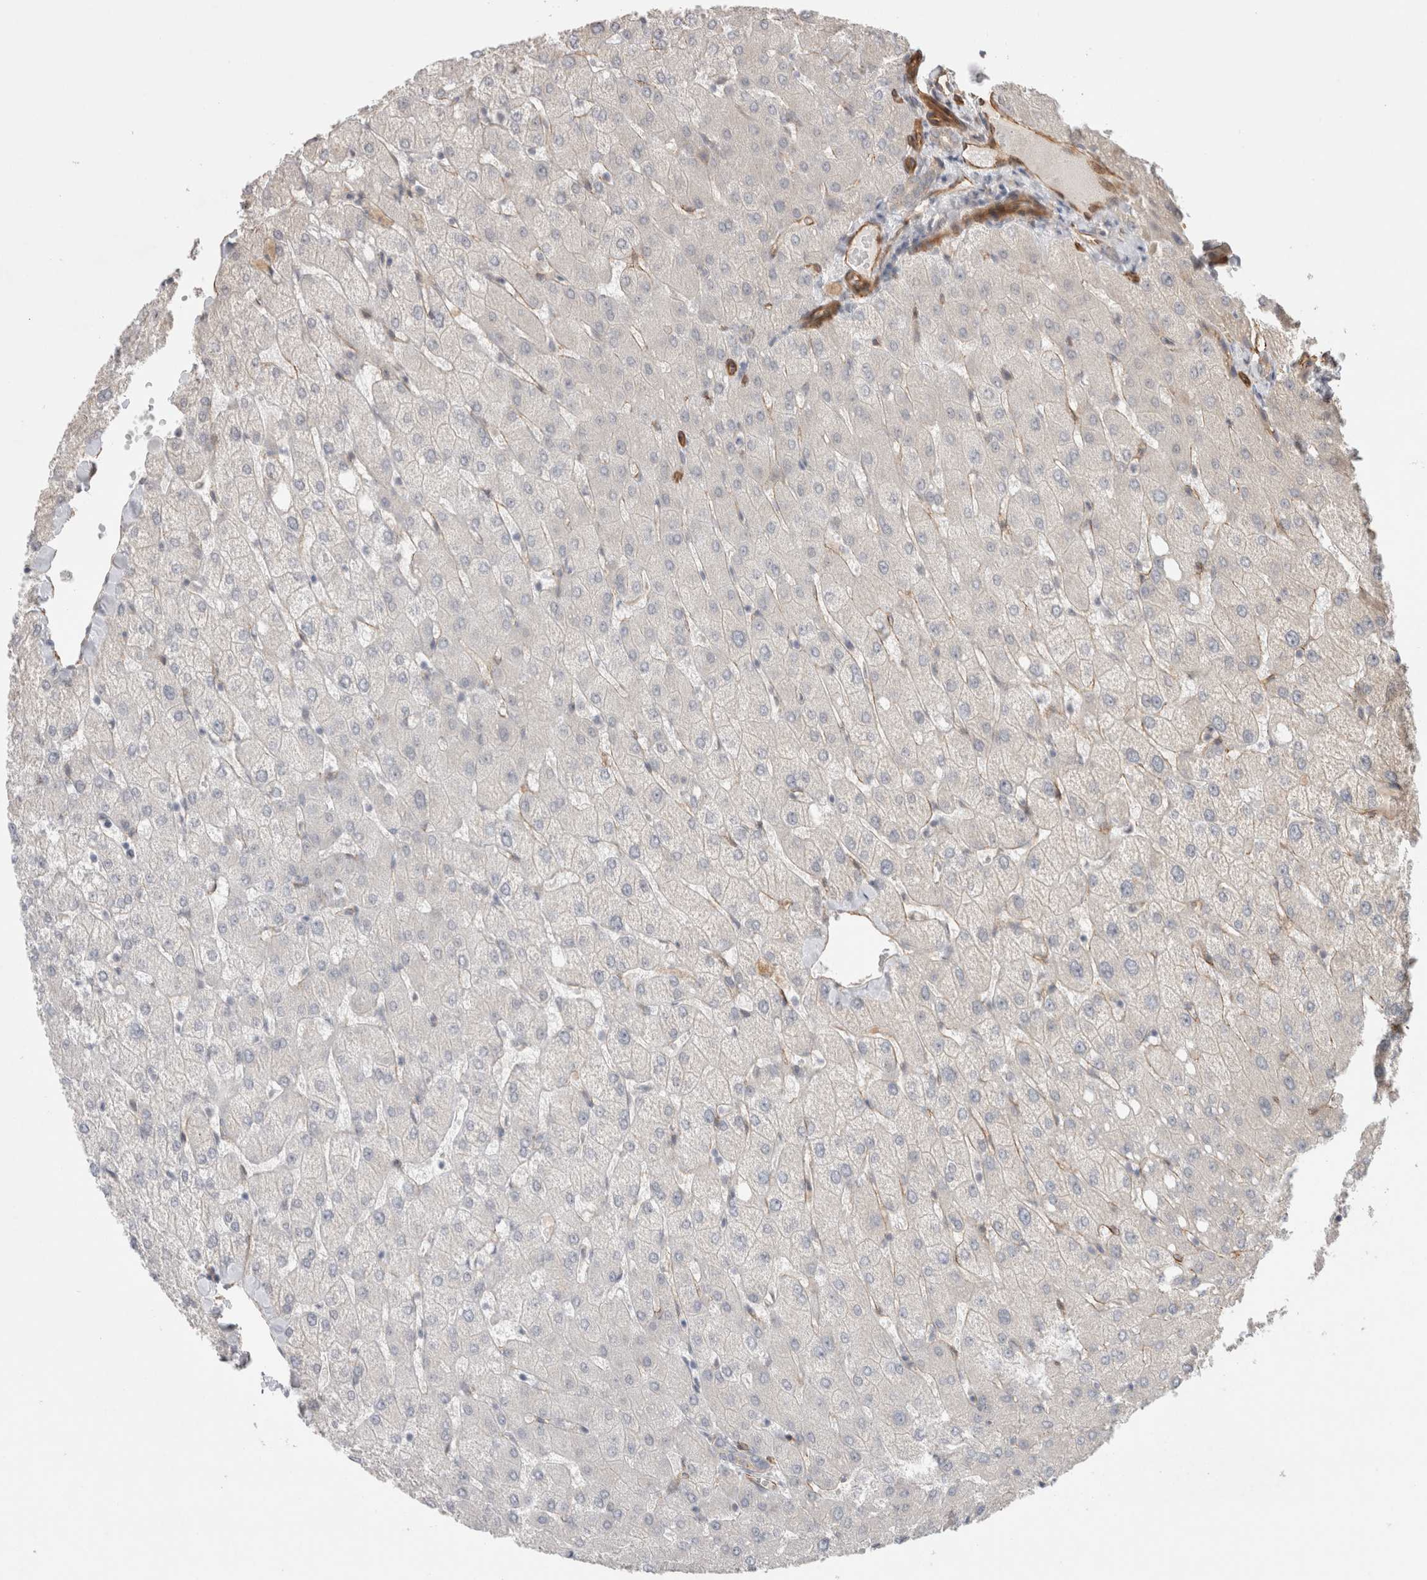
{"staining": {"intensity": "moderate", "quantity": ">75%", "location": "cytoplasmic/membranous"}, "tissue": "liver", "cell_type": "Cholangiocytes", "image_type": "normal", "snomed": [{"axis": "morphology", "description": "Normal tissue, NOS"}, {"axis": "topography", "description": "Liver"}], "caption": "DAB (3,3'-diaminobenzidine) immunohistochemical staining of normal liver demonstrates moderate cytoplasmic/membranous protein staining in about >75% of cholangiocytes. (IHC, brightfield microscopy, high magnification).", "gene": "CAAP1", "patient": {"sex": "female", "age": 54}}